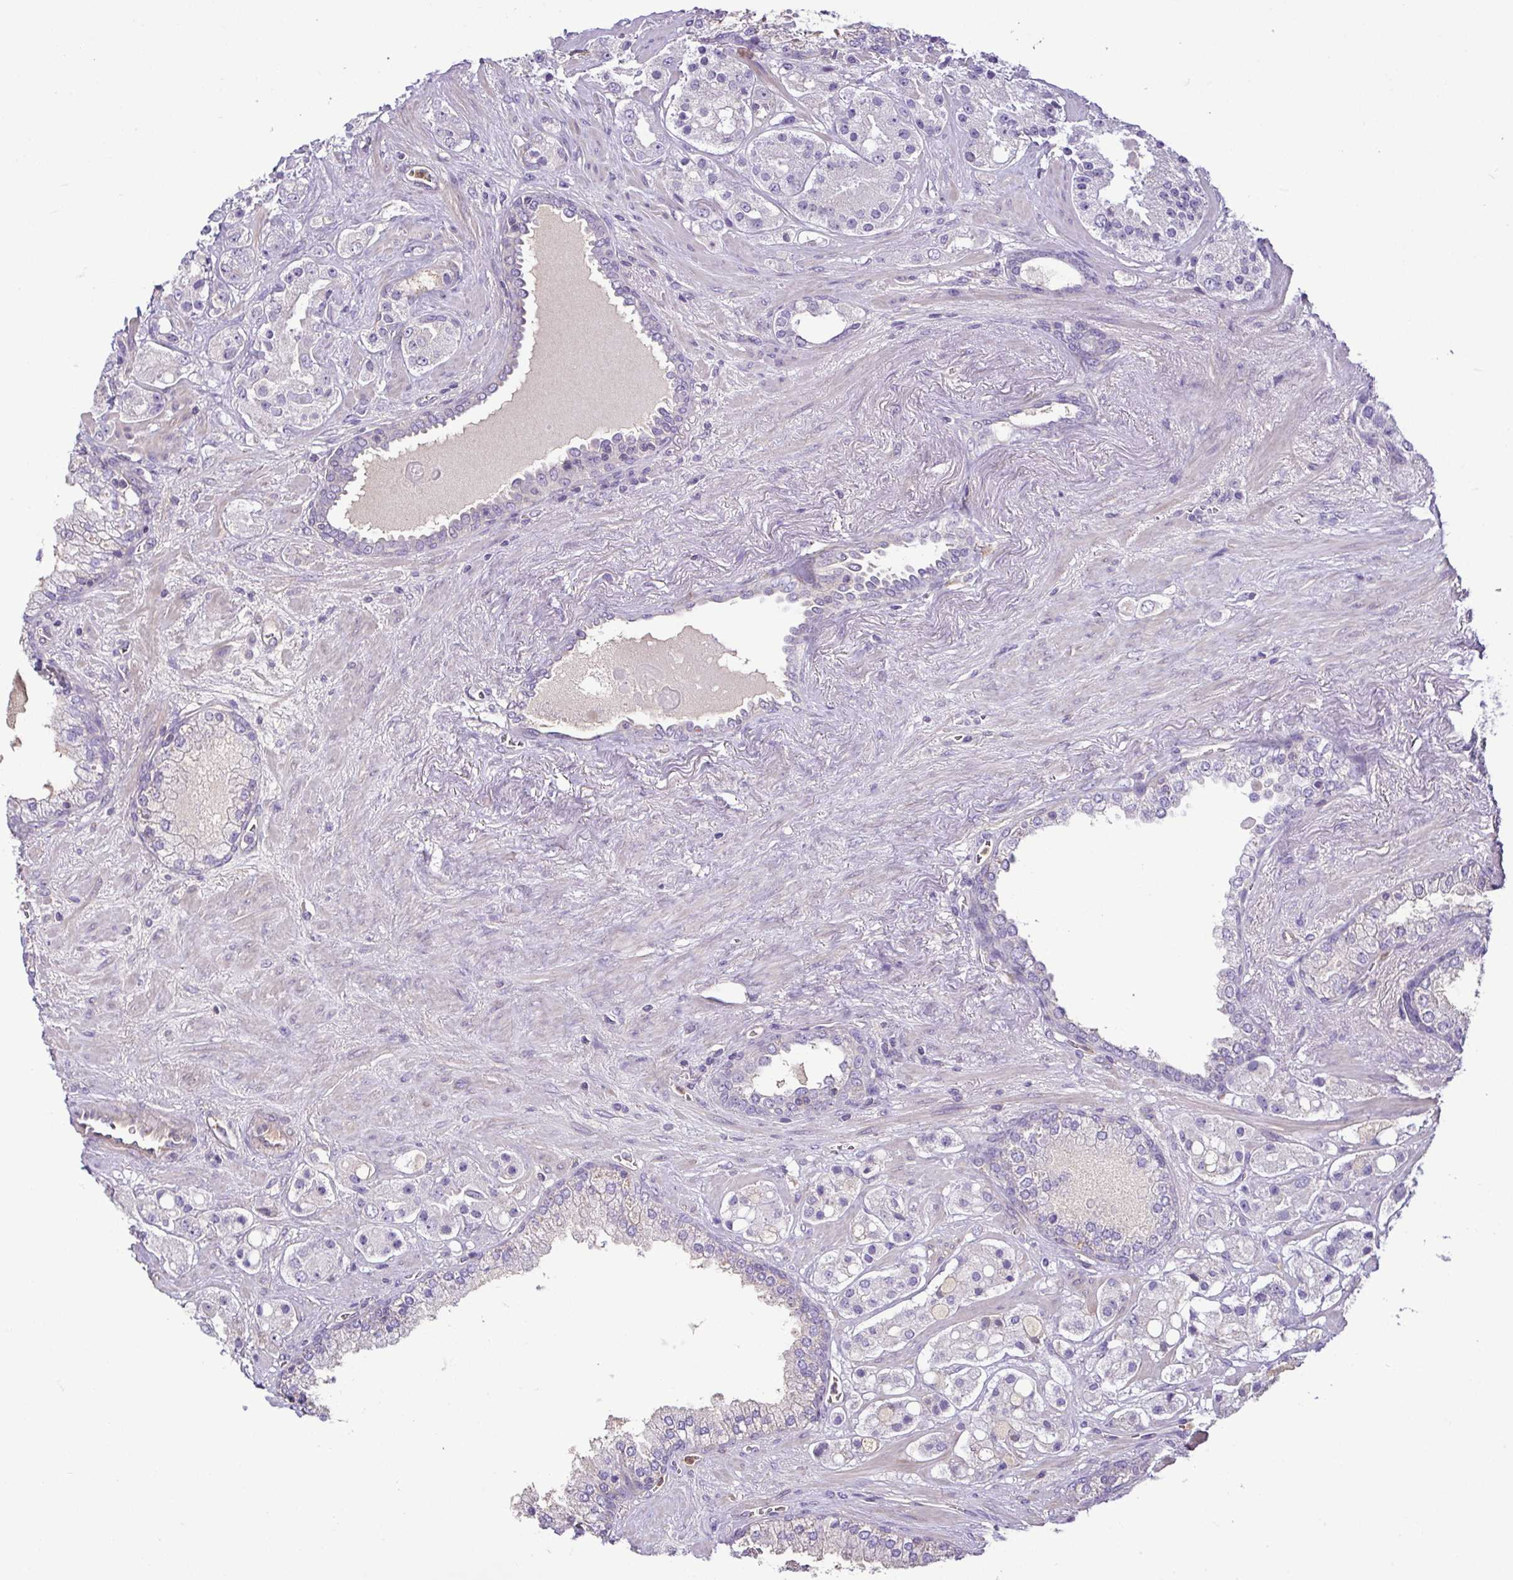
{"staining": {"intensity": "negative", "quantity": "none", "location": "none"}, "tissue": "prostate cancer", "cell_type": "Tumor cells", "image_type": "cancer", "snomed": [{"axis": "morphology", "description": "Adenocarcinoma, High grade"}, {"axis": "topography", "description": "Prostate"}], "caption": "An image of prostate cancer stained for a protein reveals no brown staining in tumor cells.", "gene": "MYL10", "patient": {"sex": "male", "age": 67}}